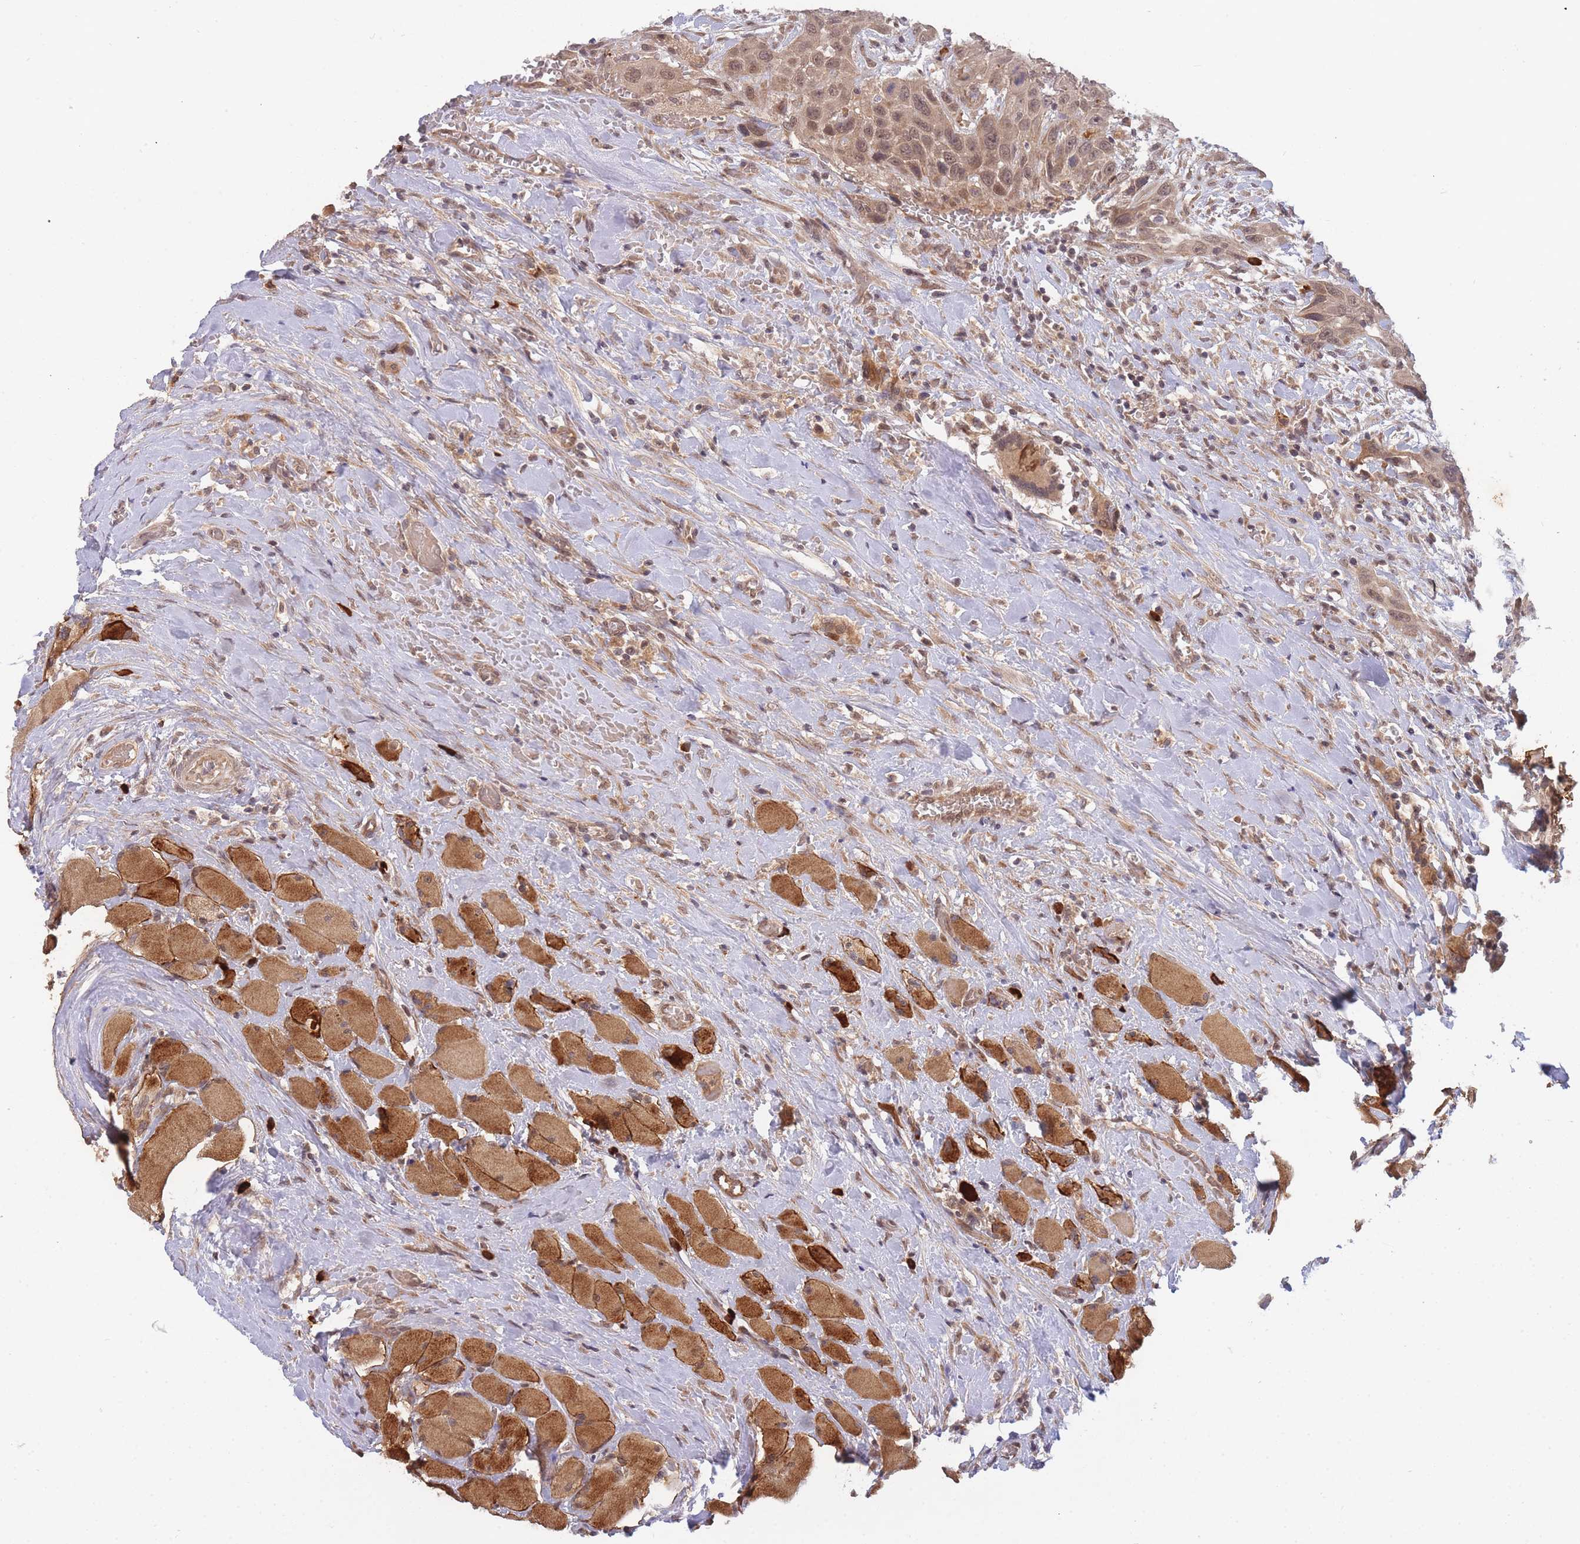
{"staining": {"intensity": "weak", "quantity": ">75%", "location": "cytoplasmic/membranous,nuclear"}, "tissue": "head and neck cancer", "cell_type": "Tumor cells", "image_type": "cancer", "snomed": [{"axis": "morphology", "description": "Squamous cell carcinoma, NOS"}, {"axis": "topography", "description": "Head-Neck"}], "caption": "A high-resolution micrograph shows IHC staining of head and neck cancer (squamous cell carcinoma), which shows weak cytoplasmic/membranous and nuclear expression in about >75% of tumor cells. Ihc stains the protein in brown and the nuclei are stained blue.", "gene": "SMC6", "patient": {"sex": "male", "age": 81}}